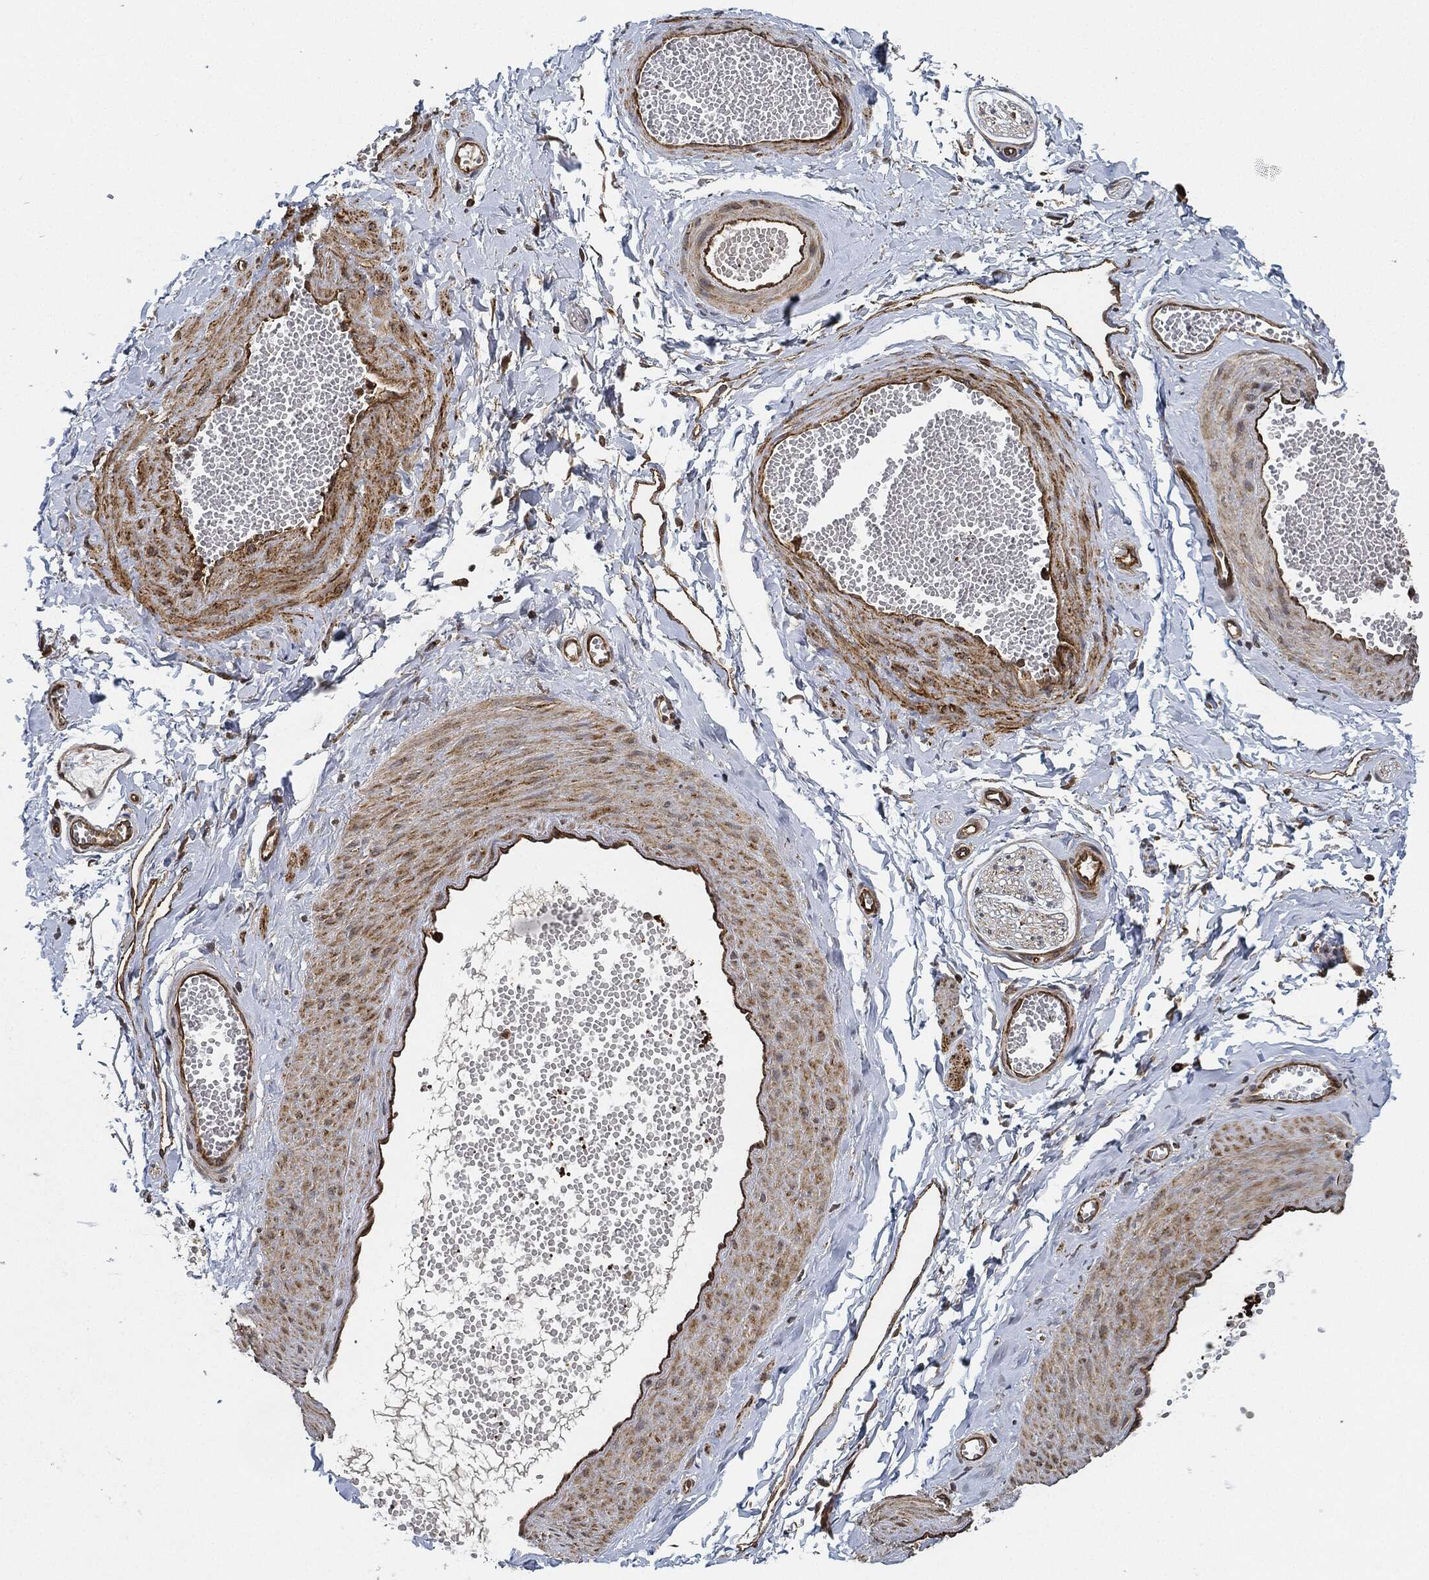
{"staining": {"intensity": "strong", "quantity": ">75%", "location": "cytoplasmic/membranous"}, "tissue": "adipose tissue", "cell_type": "Adipocytes", "image_type": "normal", "snomed": [{"axis": "morphology", "description": "Normal tissue, NOS"}, {"axis": "topography", "description": "Smooth muscle"}, {"axis": "topography", "description": "Peripheral nerve tissue"}], "caption": "Immunohistochemical staining of normal human adipose tissue demonstrates >75% levels of strong cytoplasmic/membranous protein positivity in about >75% of adipocytes.", "gene": "MAP3K3", "patient": {"sex": "male", "age": 22}}